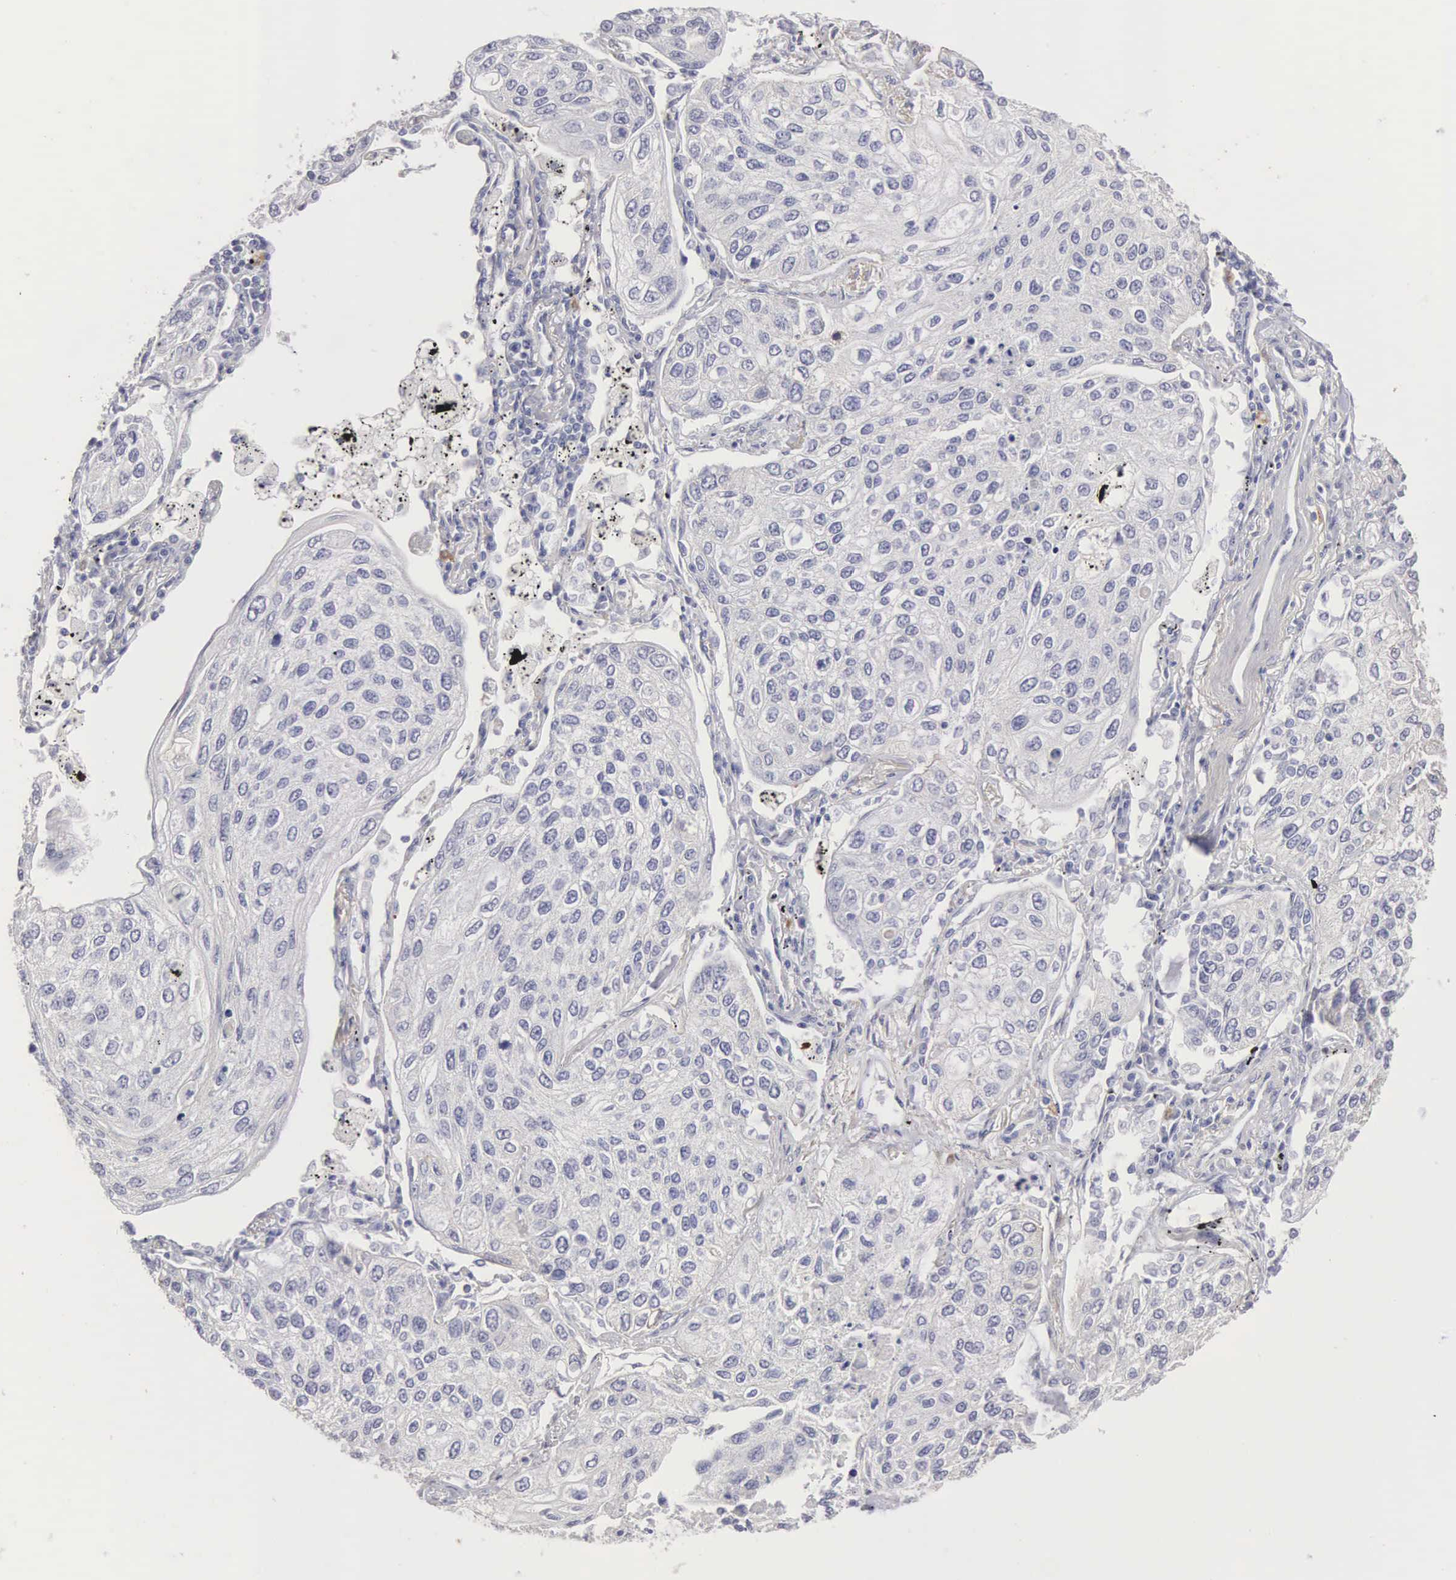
{"staining": {"intensity": "negative", "quantity": "none", "location": "none"}, "tissue": "lung cancer", "cell_type": "Tumor cells", "image_type": "cancer", "snomed": [{"axis": "morphology", "description": "Squamous cell carcinoma, NOS"}, {"axis": "topography", "description": "Lung"}], "caption": "This is a micrograph of immunohistochemistry staining of lung cancer, which shows no staining in tumor cells. (Brightfield microscopy of DAB (3,3'-diaminobenzidine) immunohistochemistry (IHC) at high magnification).", "gene": "ELFN2", "patient": {"sex": "male", "age": 75}}